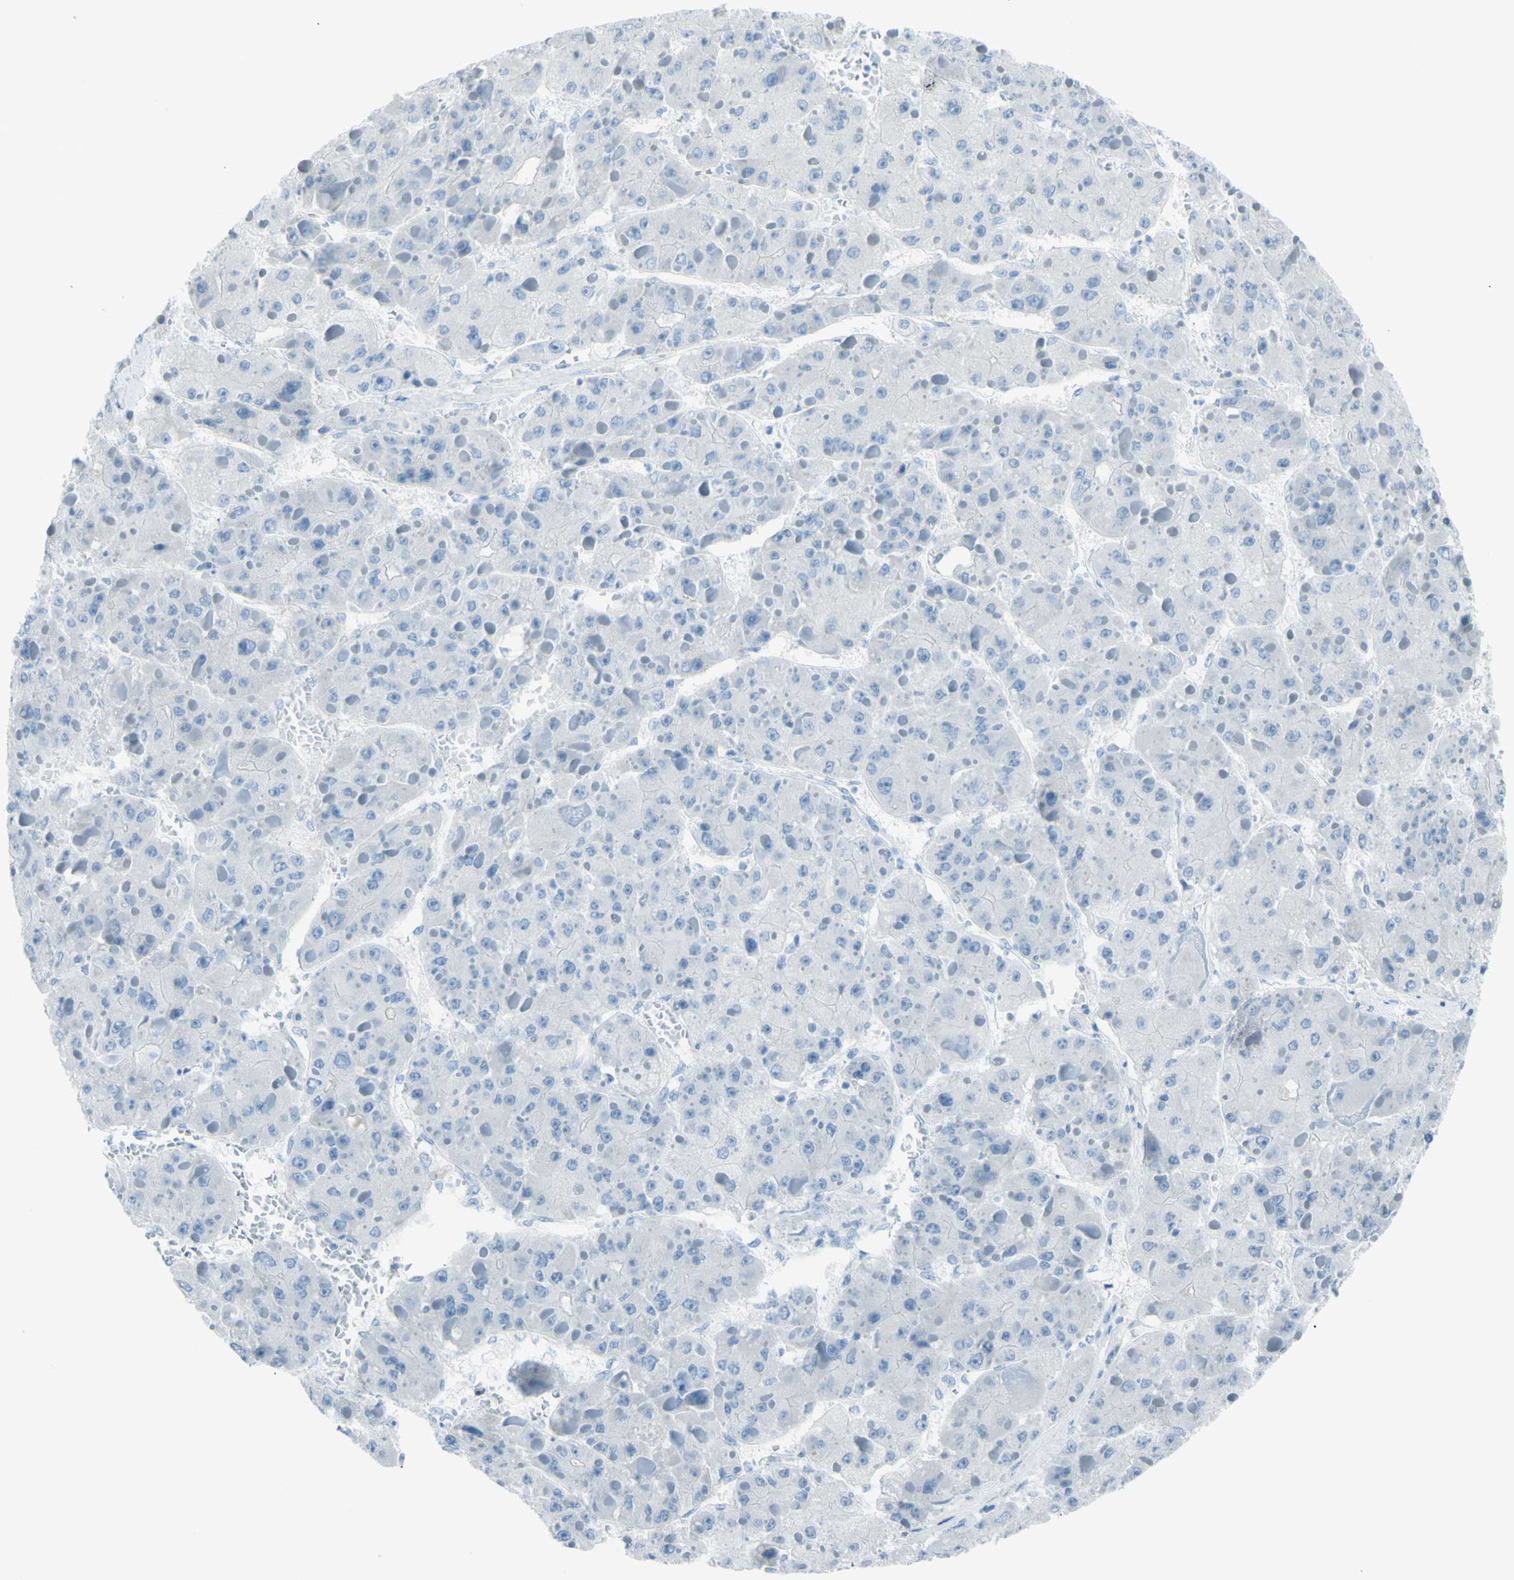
{"staining": {"intensity": "negative", "quantity": "none", "location": "none"}, "tissue": "liver cancer", "cell_type": "Tumor cells", "image_type": "cancer", "snomed": [{"axis": "morphology", "description": "Carcinoma, Hepatocellular, NOS"}, {"axis": "topography", "description": "Liver"}], "caption": "Immunohistochemistry (IHC) of human liver hepatocellular carcinoma exhibits no expression in tumor cells.", "gene": "TFPI2", "patient": {"sex": "female", "age": 73}}